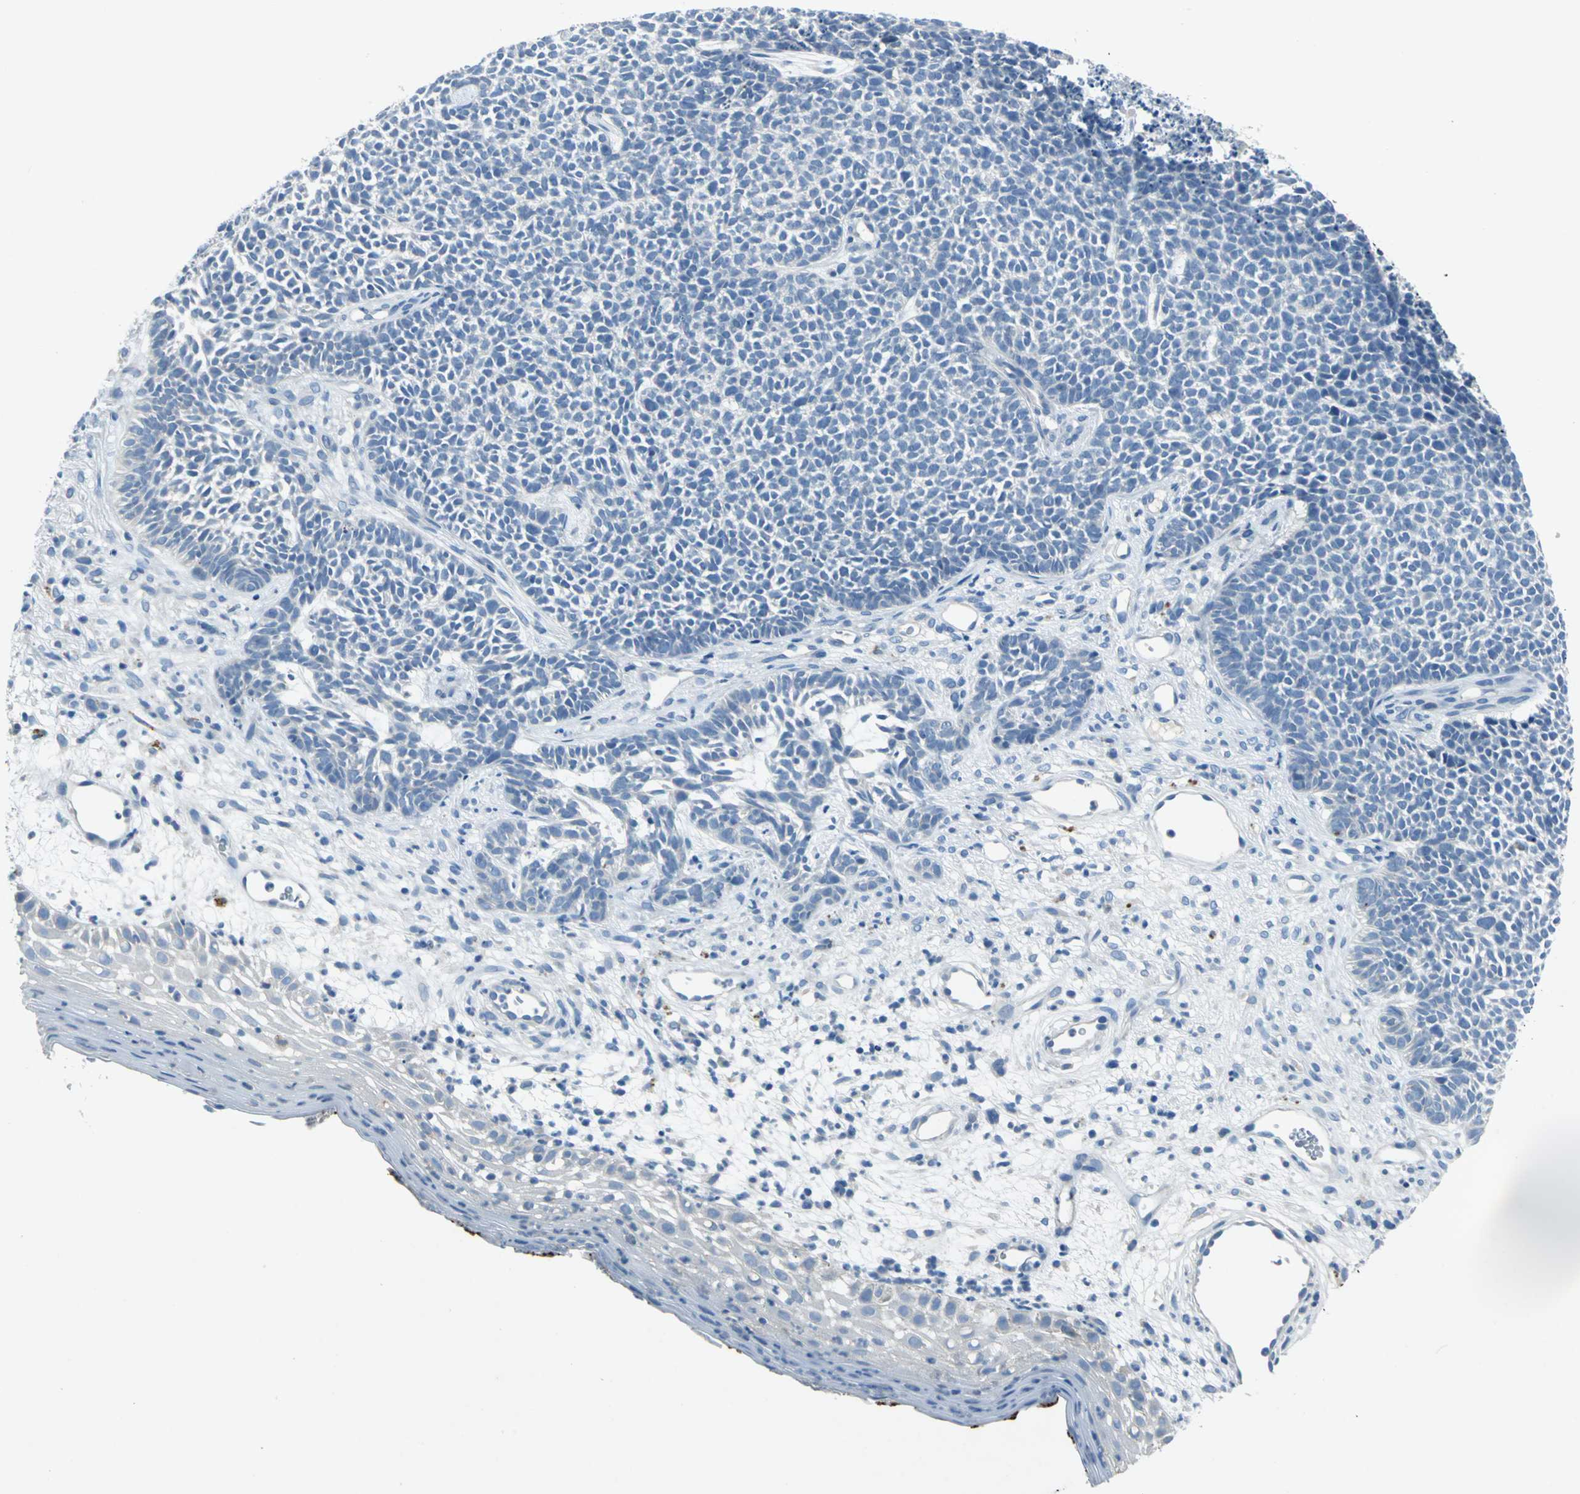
{"staining": {"intensity": "negative", "quantity": "none", "location": "none"}, "tissue": "skin cancer", "cell_type": "Tumor cells", "image_type": "cancer", "snomed": [{"axis": "morphology", "description": "Basal cell carcinoma"}, {"axis": "topography", "description": "Skin"}], "caption": "Immunohistochemistry photomicrograph of neoplastic tissue: skin cancer (basal cell carcinoma) stained with DAB exhibits no significant protein expression in tumor cells. (DAB (3,3'-diaminobenzidine) immunohistochemistry with hematoxylin counter stain).", "gene": "PTGDS", "patient": {"sex": "female", "age": 84}}